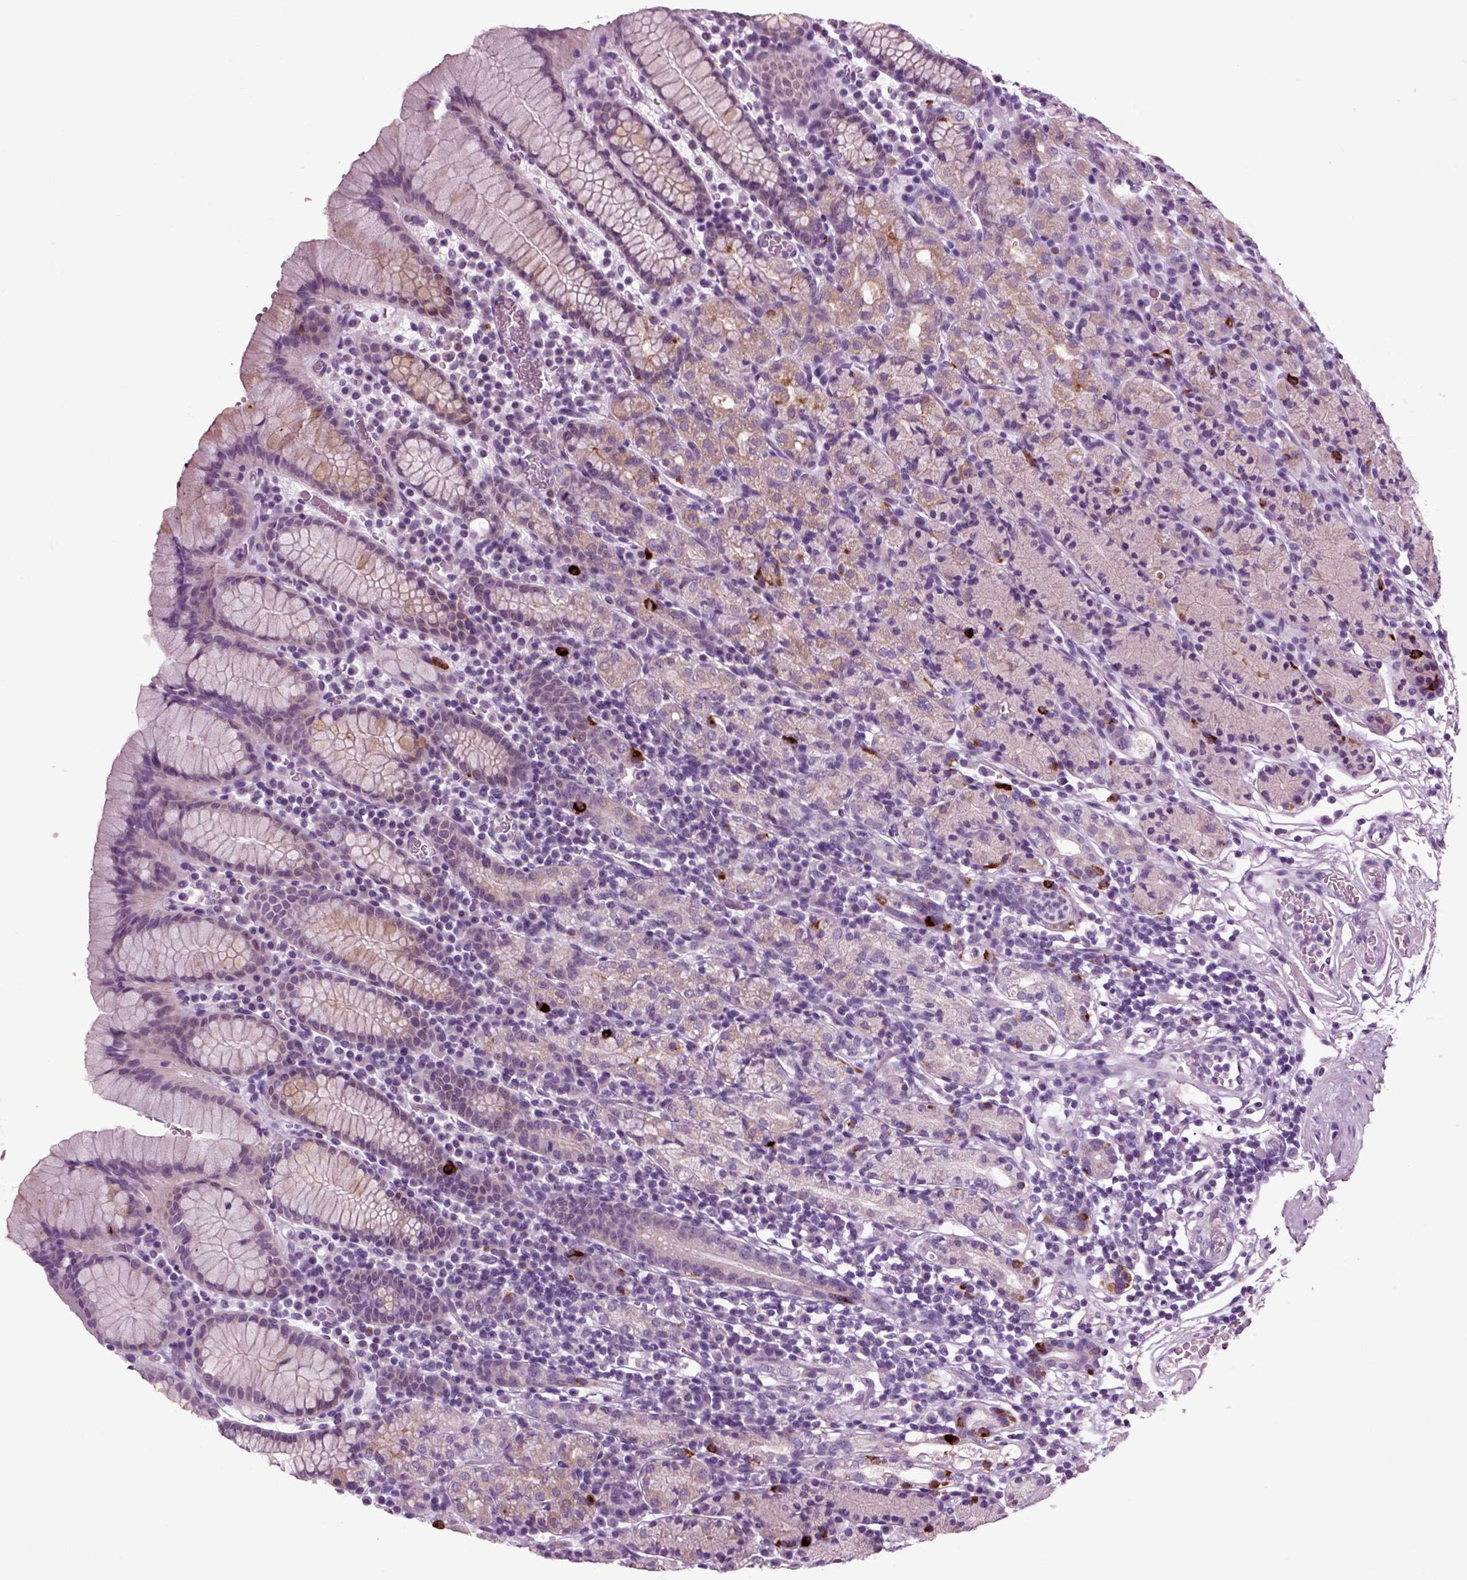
{"staining": {"intensity": "strong", "quantity": "<25%", "location": "cytoplasmic/membranous"}, "tissue": "stomach", "cell_type": "Glandular cells", "image_type": "normal", "snomed": [{"axis": "morphology", "description": "Normal tissue, NOS"}, {"axis": "topography", "description": "Stomach, upper"}, {"axis": "topography", "description": "Stomach"}], "caption": "Normal stomach demonstrates strong cytoplasmic/membranous expression in about <25% of glandular cells, visualized by immunohistochemistry.", "gene": "ARHGAP11A", "patient": {"sex": "male", "age": 62}}